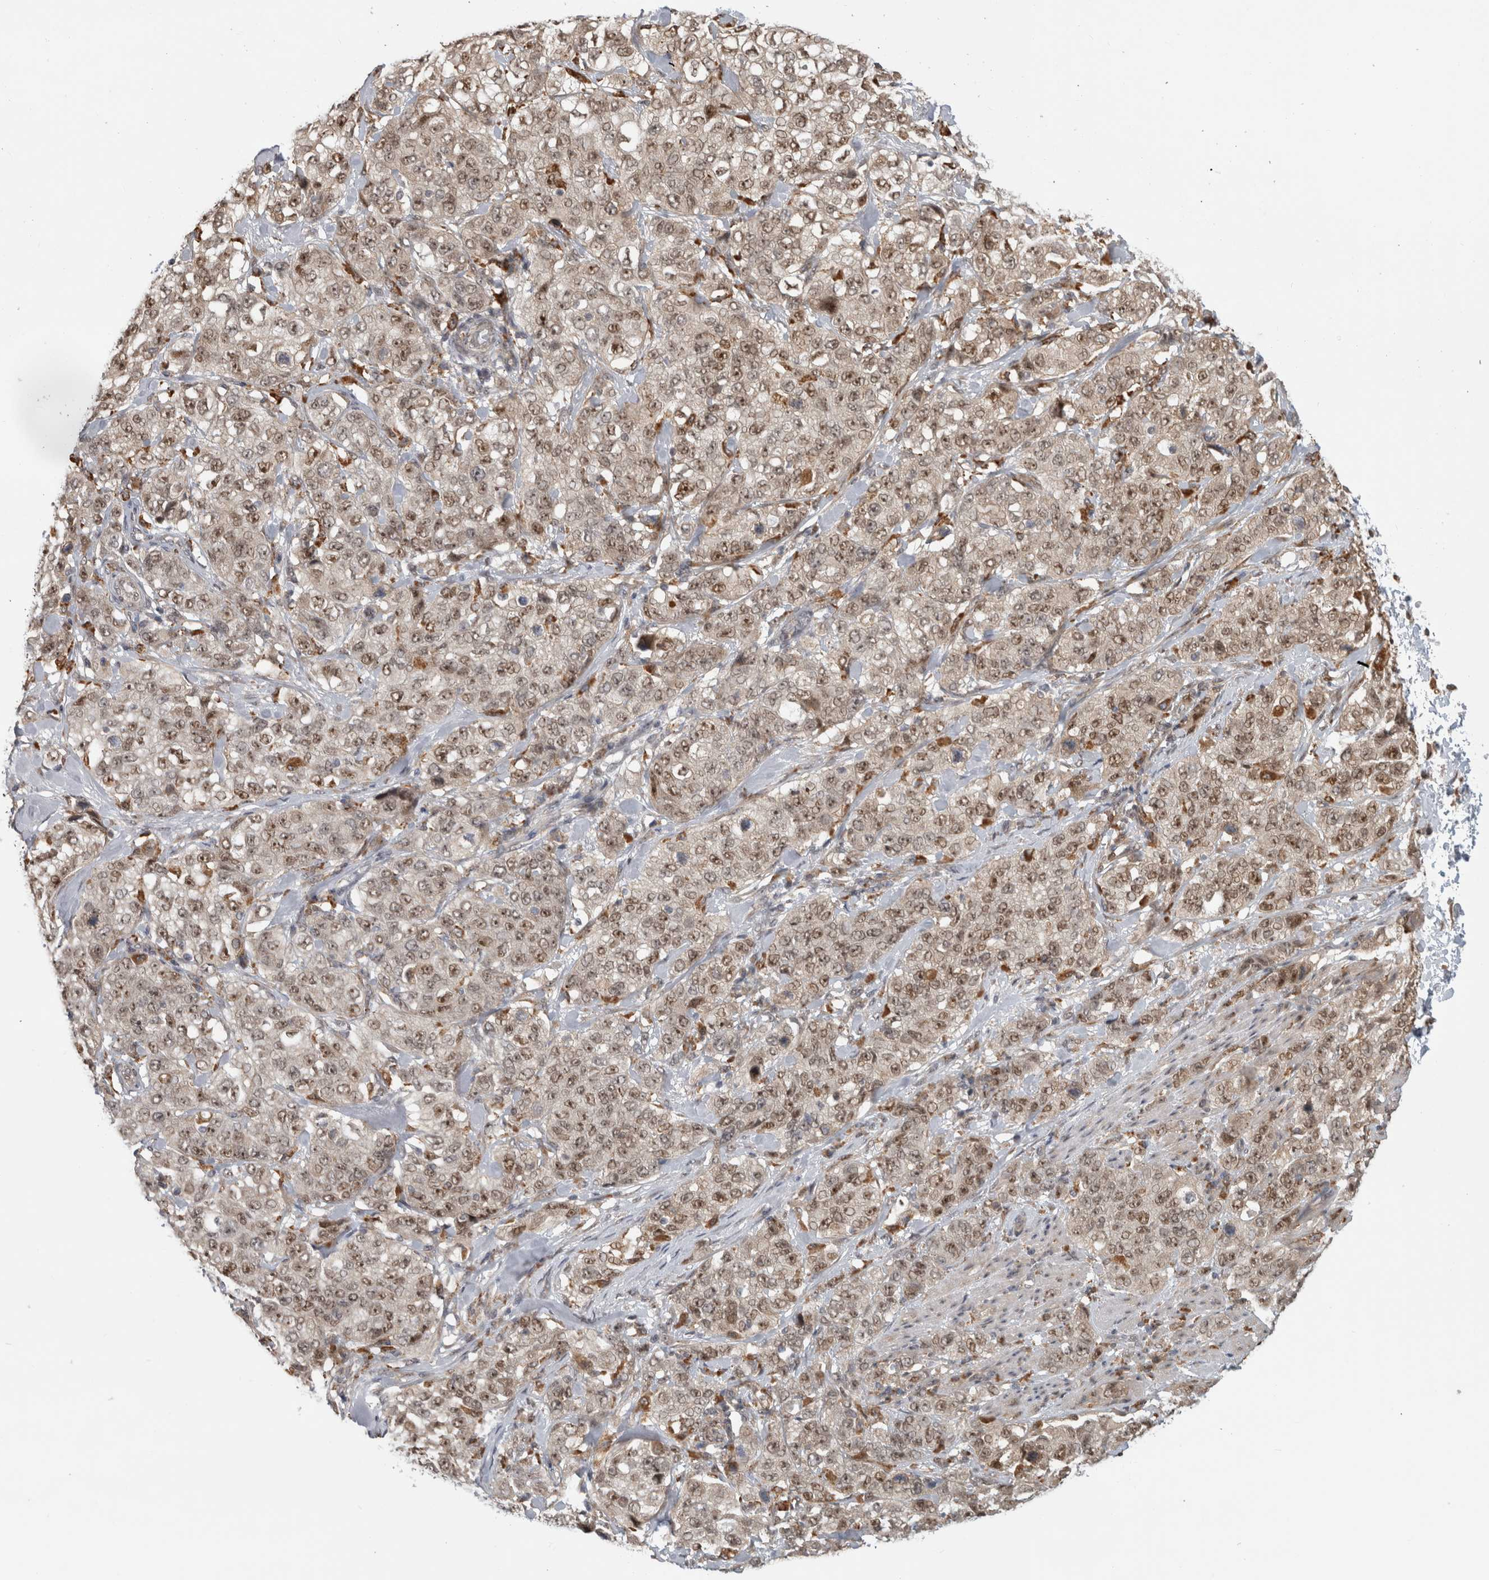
{"staining": {"intensity": "weak", "quantity": ">75%", "location": "nuclear"}, "tissue": "stomach cancer", "cell_type": "Tumor cells", "image_type": "cancer", "snomed": [{"axis": "morphology", "description": "Adenocarcinoma, NOS"}, {"axis": "topography", "description": "Stomach"}], "caption": "The histopathology image demonstrates immunohistochemical staining of stomach cancer. There is weak nuclear staining is seen in about >75% of tumor cells. Using DAB (brown) and hematoxylin (blue) stains, captured at high magnification using brightfield microscopy.", "gene": "NAB2", "patient": {"sex": "male", "age": 48}}